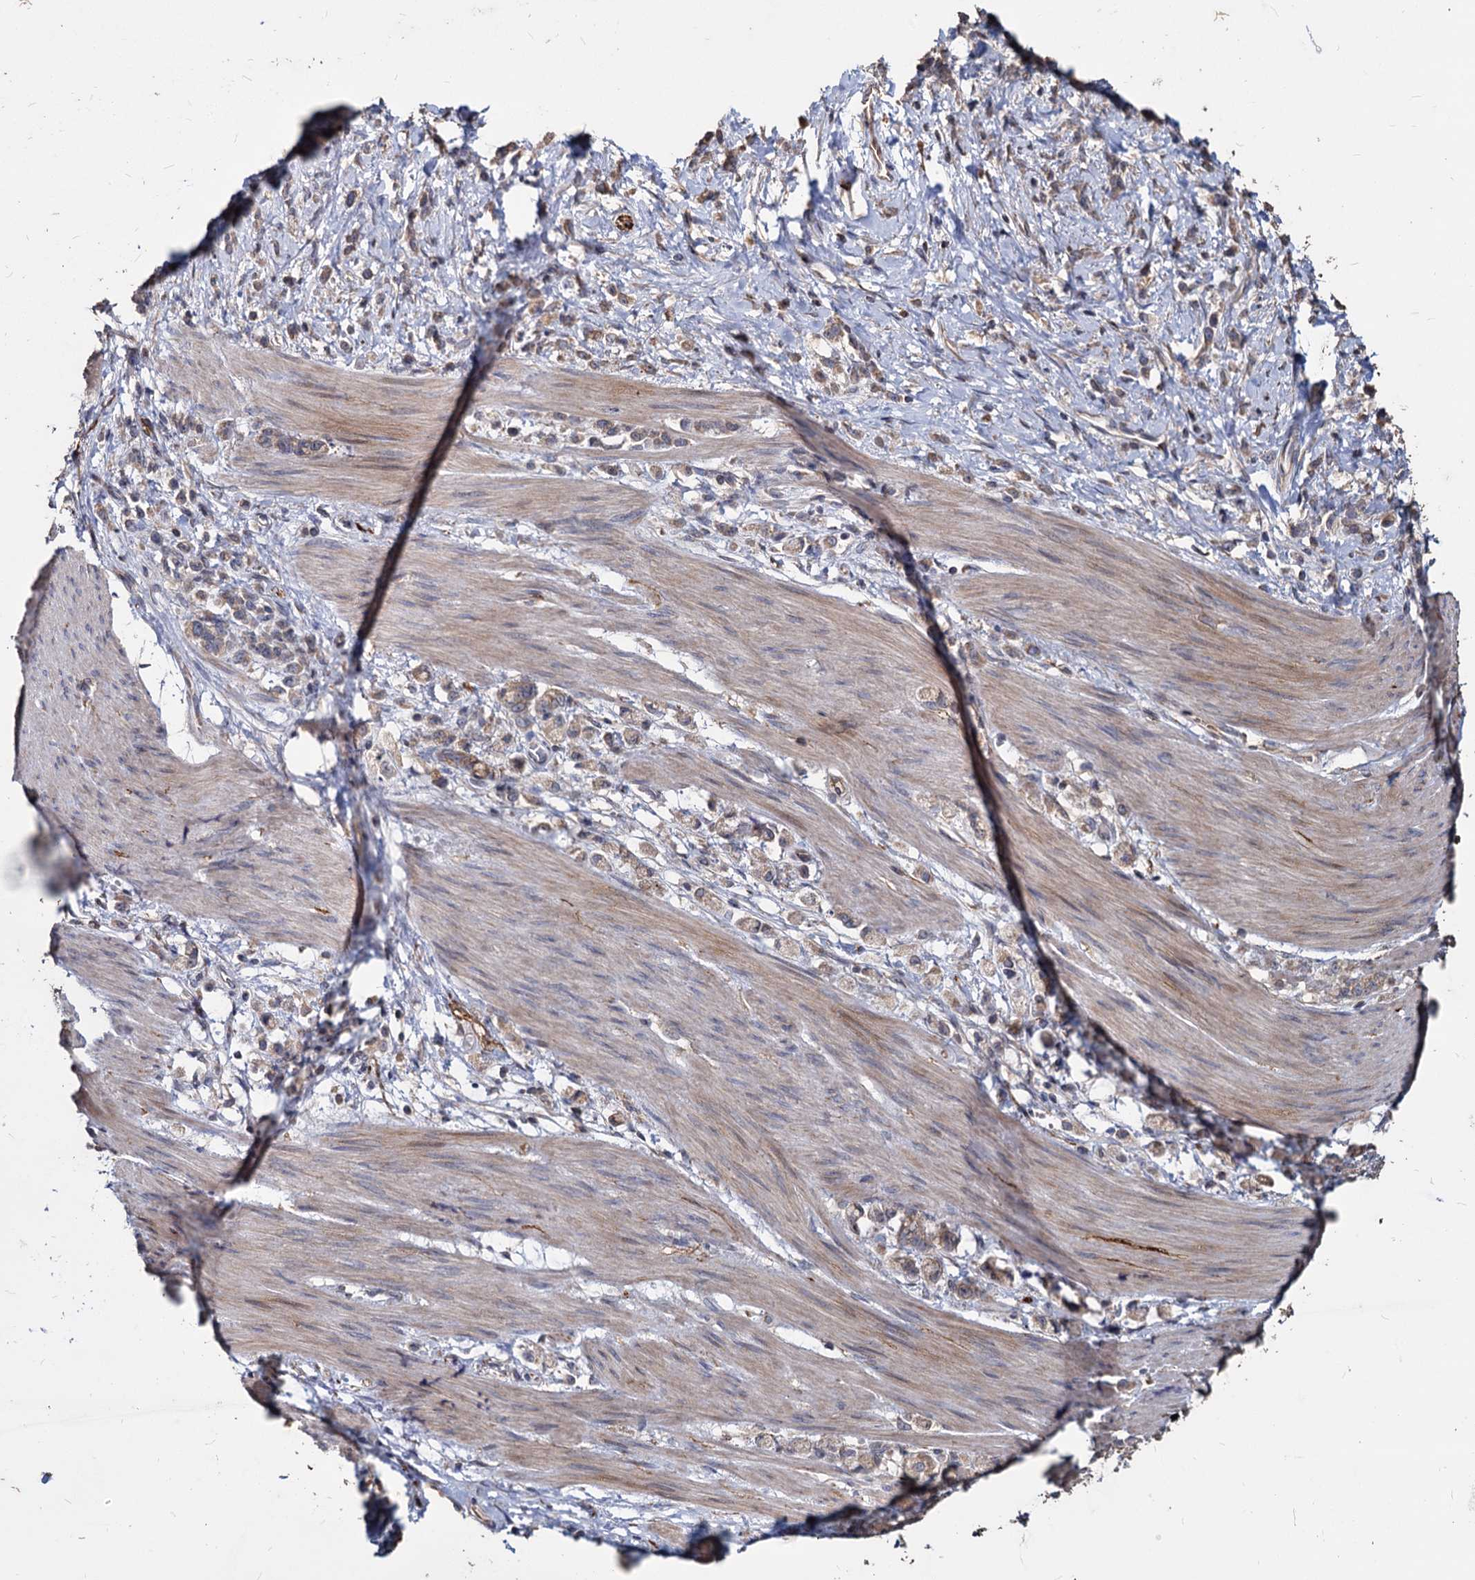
{"staining": {"intensity": "weak", "quantity": "<25%", "location": "cytoplasmic/membranous"}, "tissue": "stomach cancer", "cell_type": "Tumor cells", "image_type": "cancer", "snomed": [{"axis": "morphology", "description": "Adenocarcinoma, NOS"}, {"axis": "topography", "description": "Stomach"}], "caption": "High power microscopy micrograph of an immunohistochemistry image of adenocarcinoma (stomach), revealing no significant staining in tumor cells.", "gene": "DEPDC4", "patient": {"sex": "female", "age": 60}}